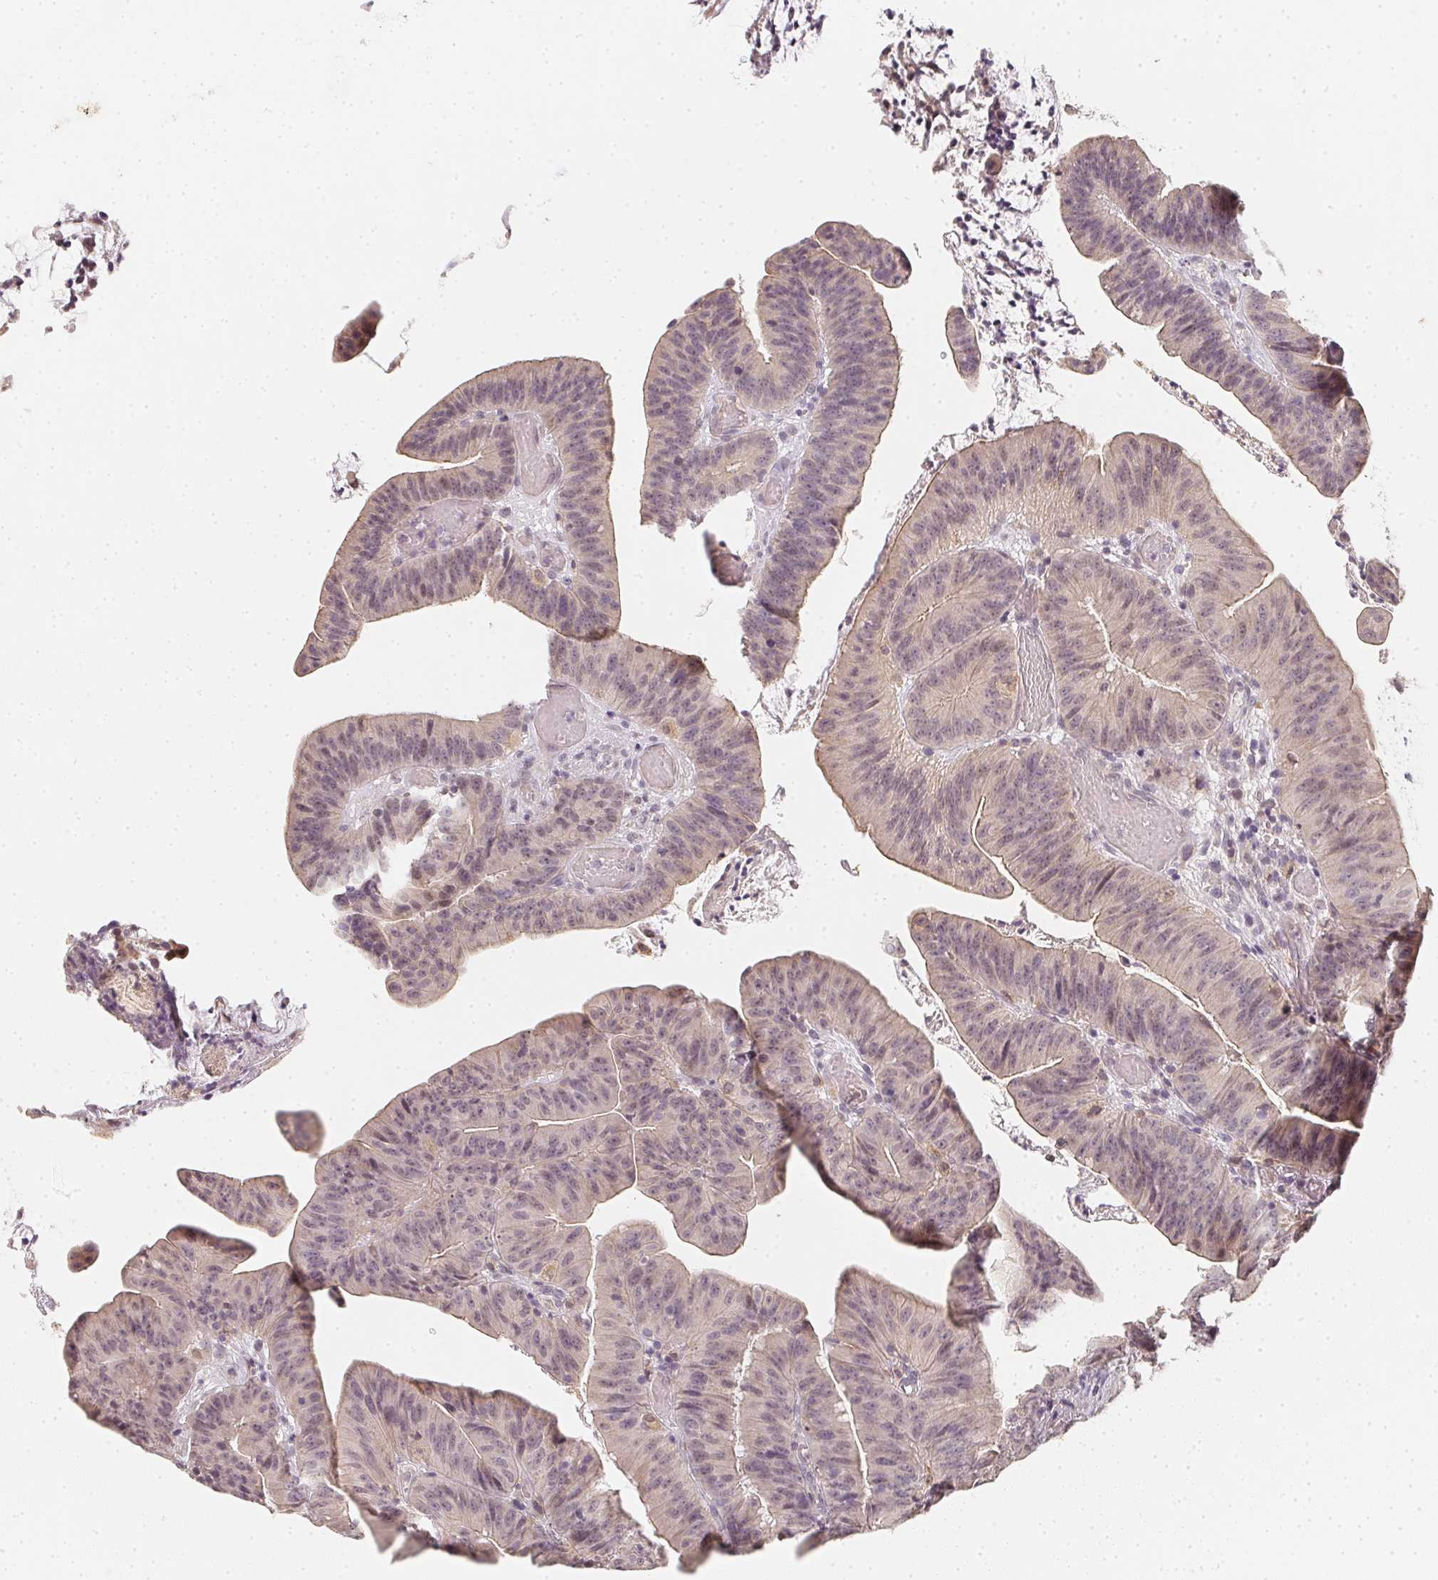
{"staining": {"intensity": "weak", "quantity": "25%-75%", "location": "nuclear"}, "tissue": "colorectal cancer", "cell_type": "Tumor cells", "image_type": "cancer", "snomed": [{"axis": "morphology", "description": "Adenocarcinoma, NOS"}, {"axis": "topography", "description": "Colon"}], "caption": "DAB immunohistochemical staining of human colorectal cancer demonstrates weak nuclear protein expression in approximately 25%-75% of tumor cells. (Stains: DAB (3,3'-diaminobenzidine) in brown, nuclei in blue, Microscopy: brightfield microscopy at high magnification).", "gene": "SOAT1", "patient": {"sex": "female", "age": 78}}